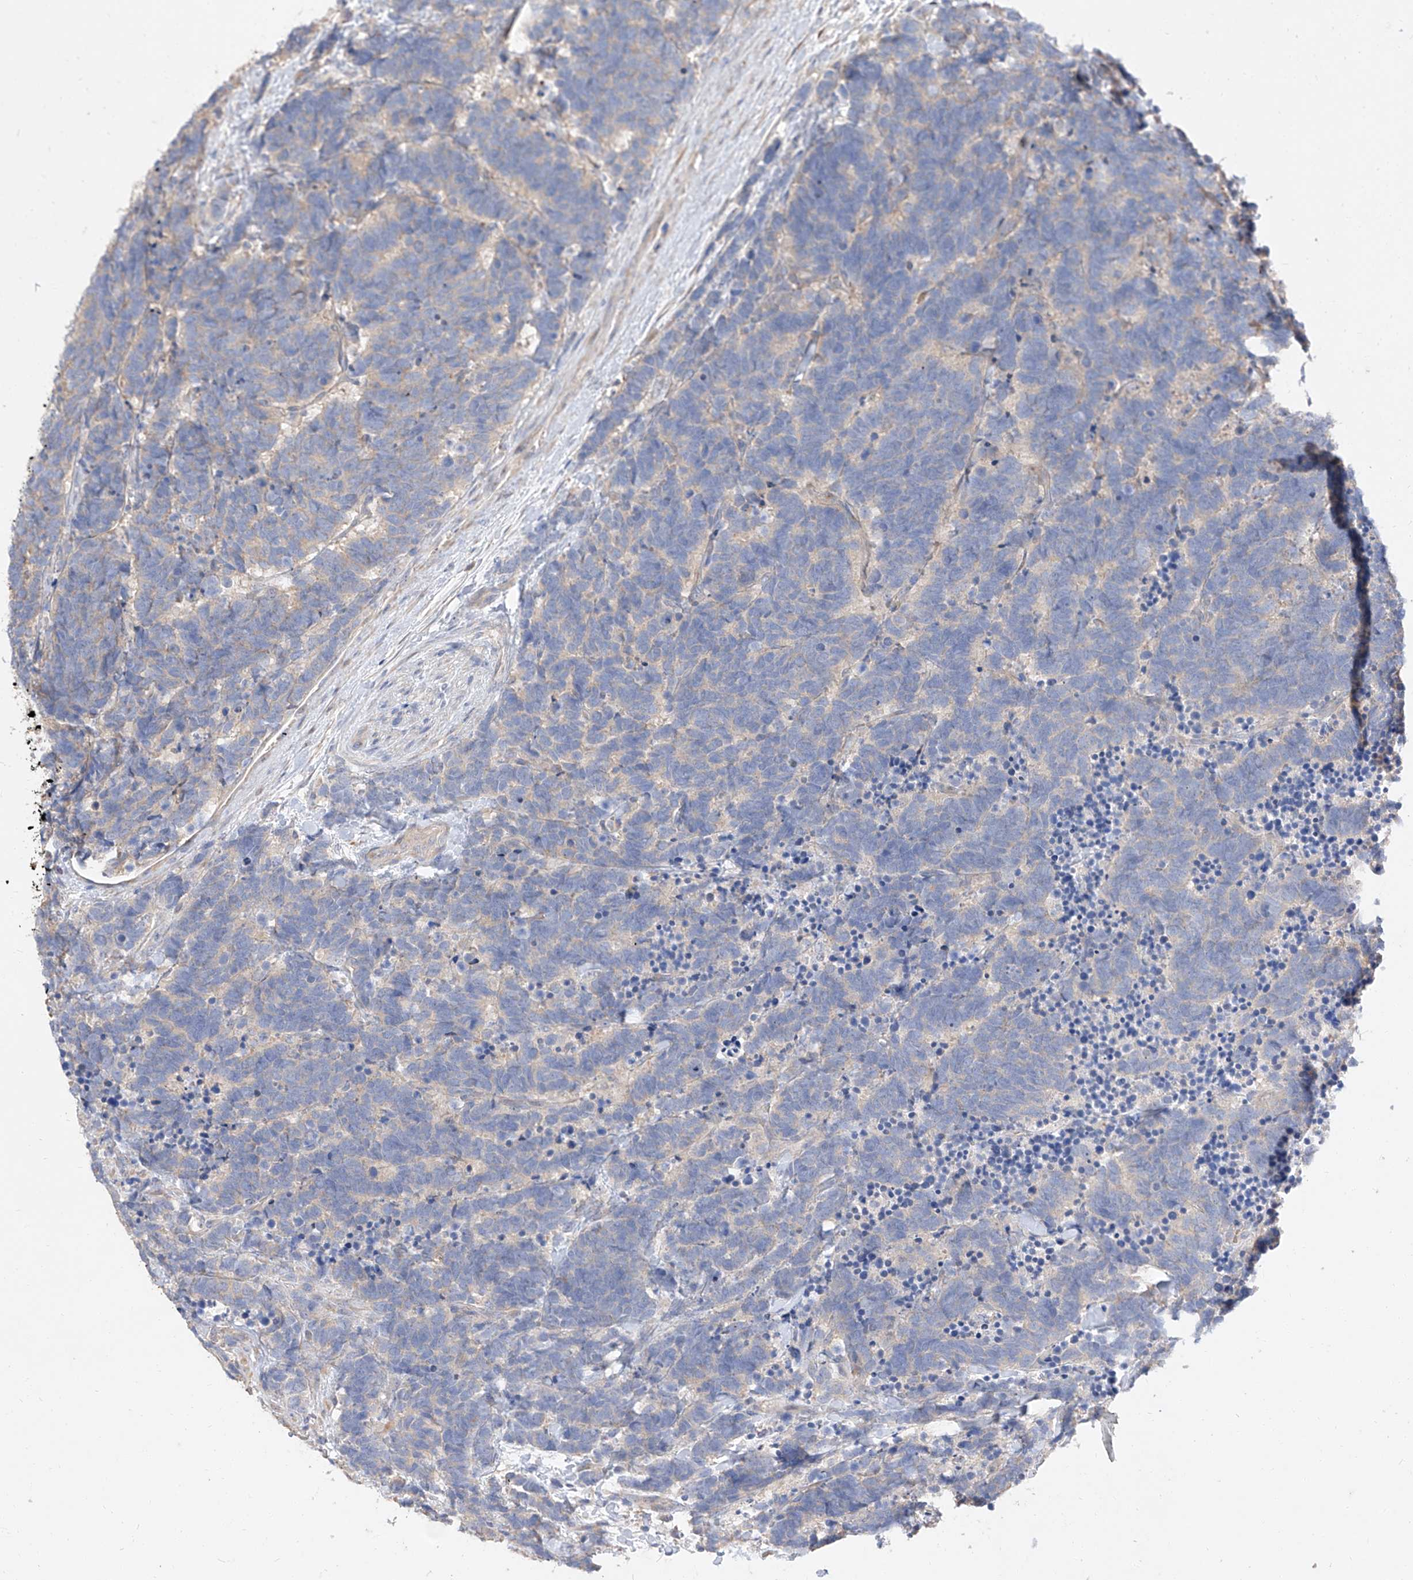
{"staining": {"intensity": "negative", "quantity": "none", "location": "none"}, "tissue": "carcinoid", "cell_type": "Tumor cells", "image_type": "cancer", "snomed": [{"axis": "morphology", "description": "Carcinoma, NOS"}, {"axis": "morphology", "description": "Carcinoid, malignant, NOS"}, {"axis": "topography", "description": "Urinary bladder"}], "caption": "This is an IHC photomicrograph of malignant carcinoid. There is no staining in tumor cells.", "gene": "DIRAS3", "patient": {"sex": "male", "age": 57}}